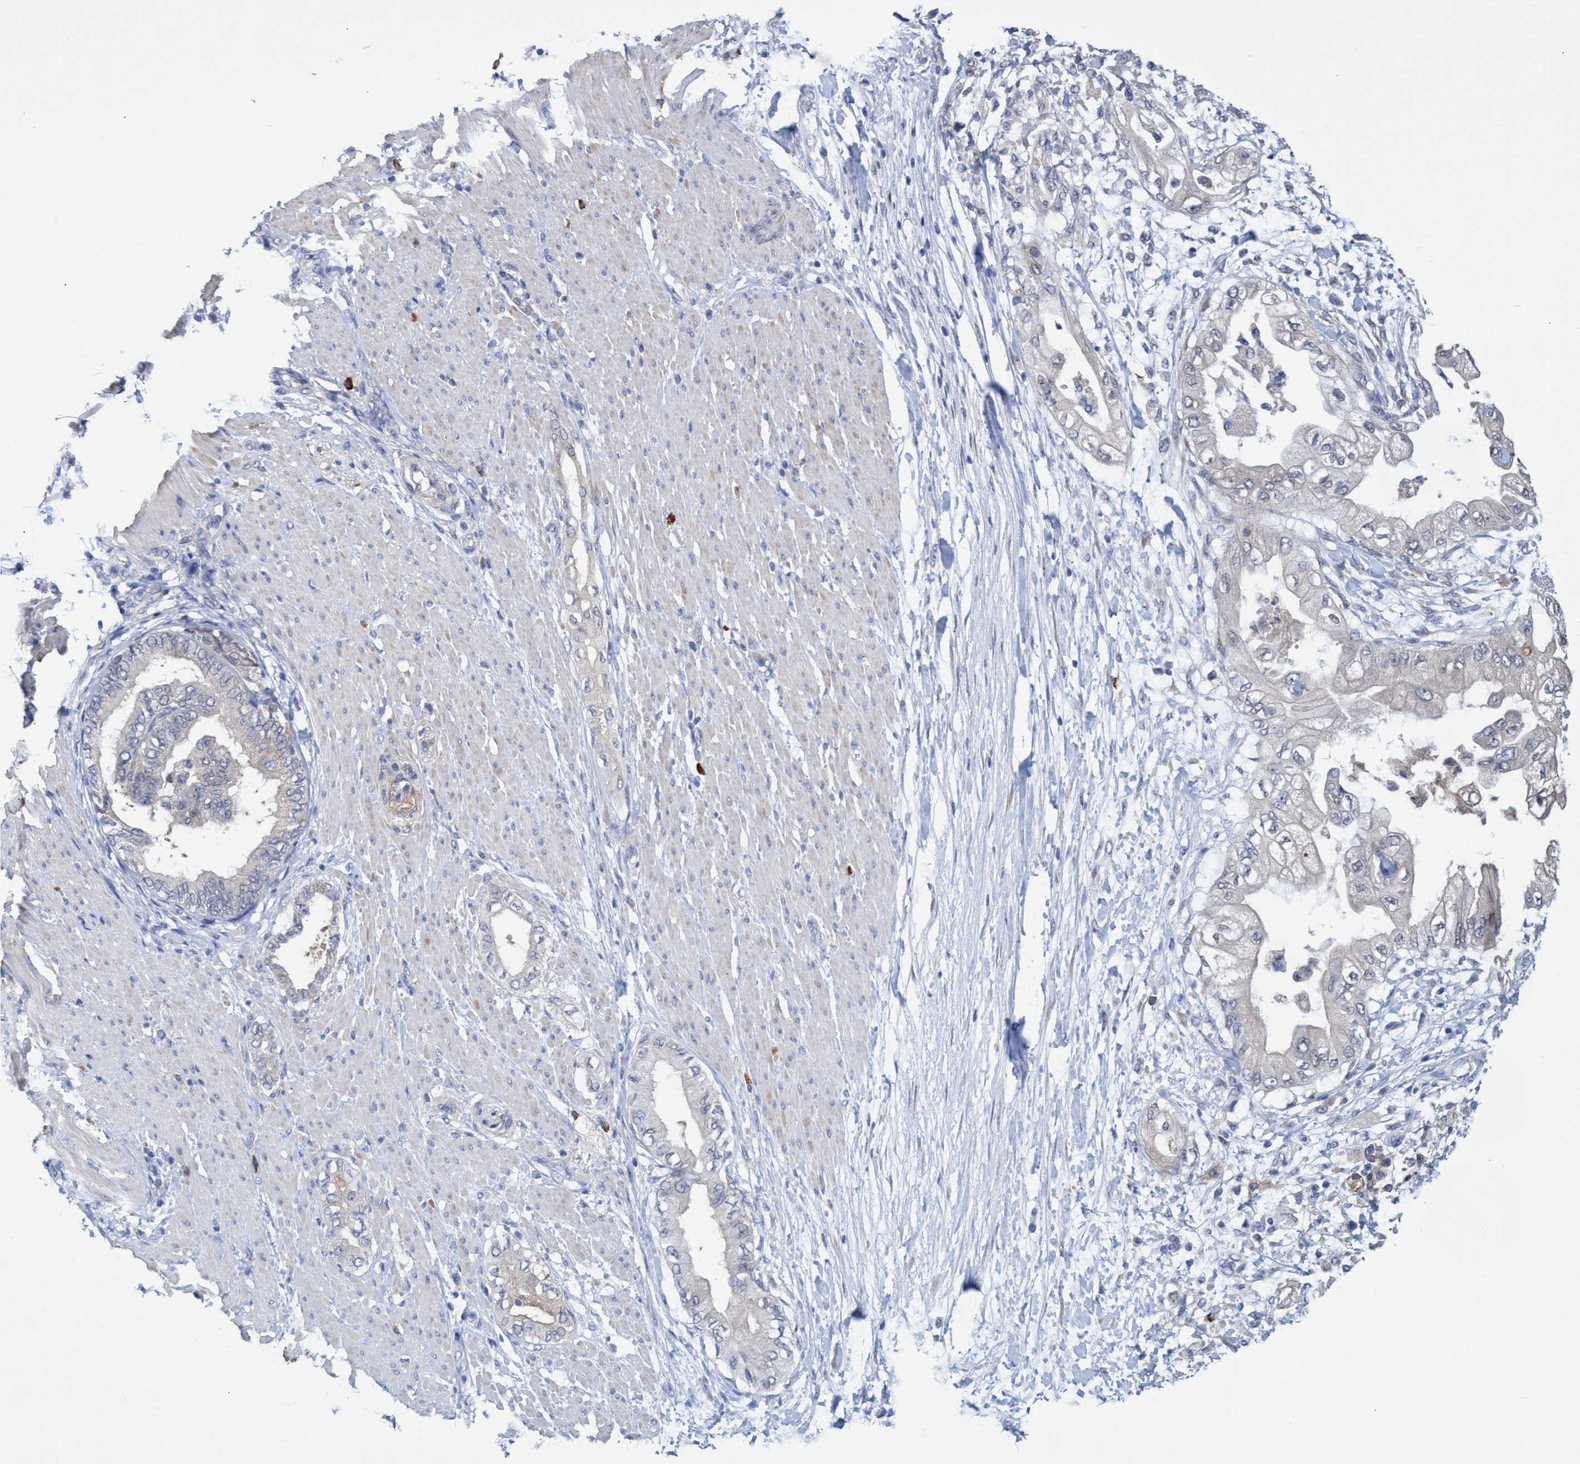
{"staining": {"intensity": "negative", "quantity": "none", "location": "none"}, "tissue": "adipose tissue", "cell_type": "Adipocytes", "image_type": "normal", "snomed": [{"axis": "morphology", "description": "Normal tissue, NOS"}, {"axis": "morphology", "description": "Adenocarcinoma, NOS"}, {"axis": "topography", "description": "Duodenum"}, {"axis": "topography", "description": "Peripheral nerve tissue"}], "caption": "High power microscopy histopathology image of an immunohistochemistry (IHC) histopathology image of benign adipose tissue, revealing no significant positivity in adipocytes.", "gene": "SVEP1", "patient": {"sex": "female", "age": 60}}